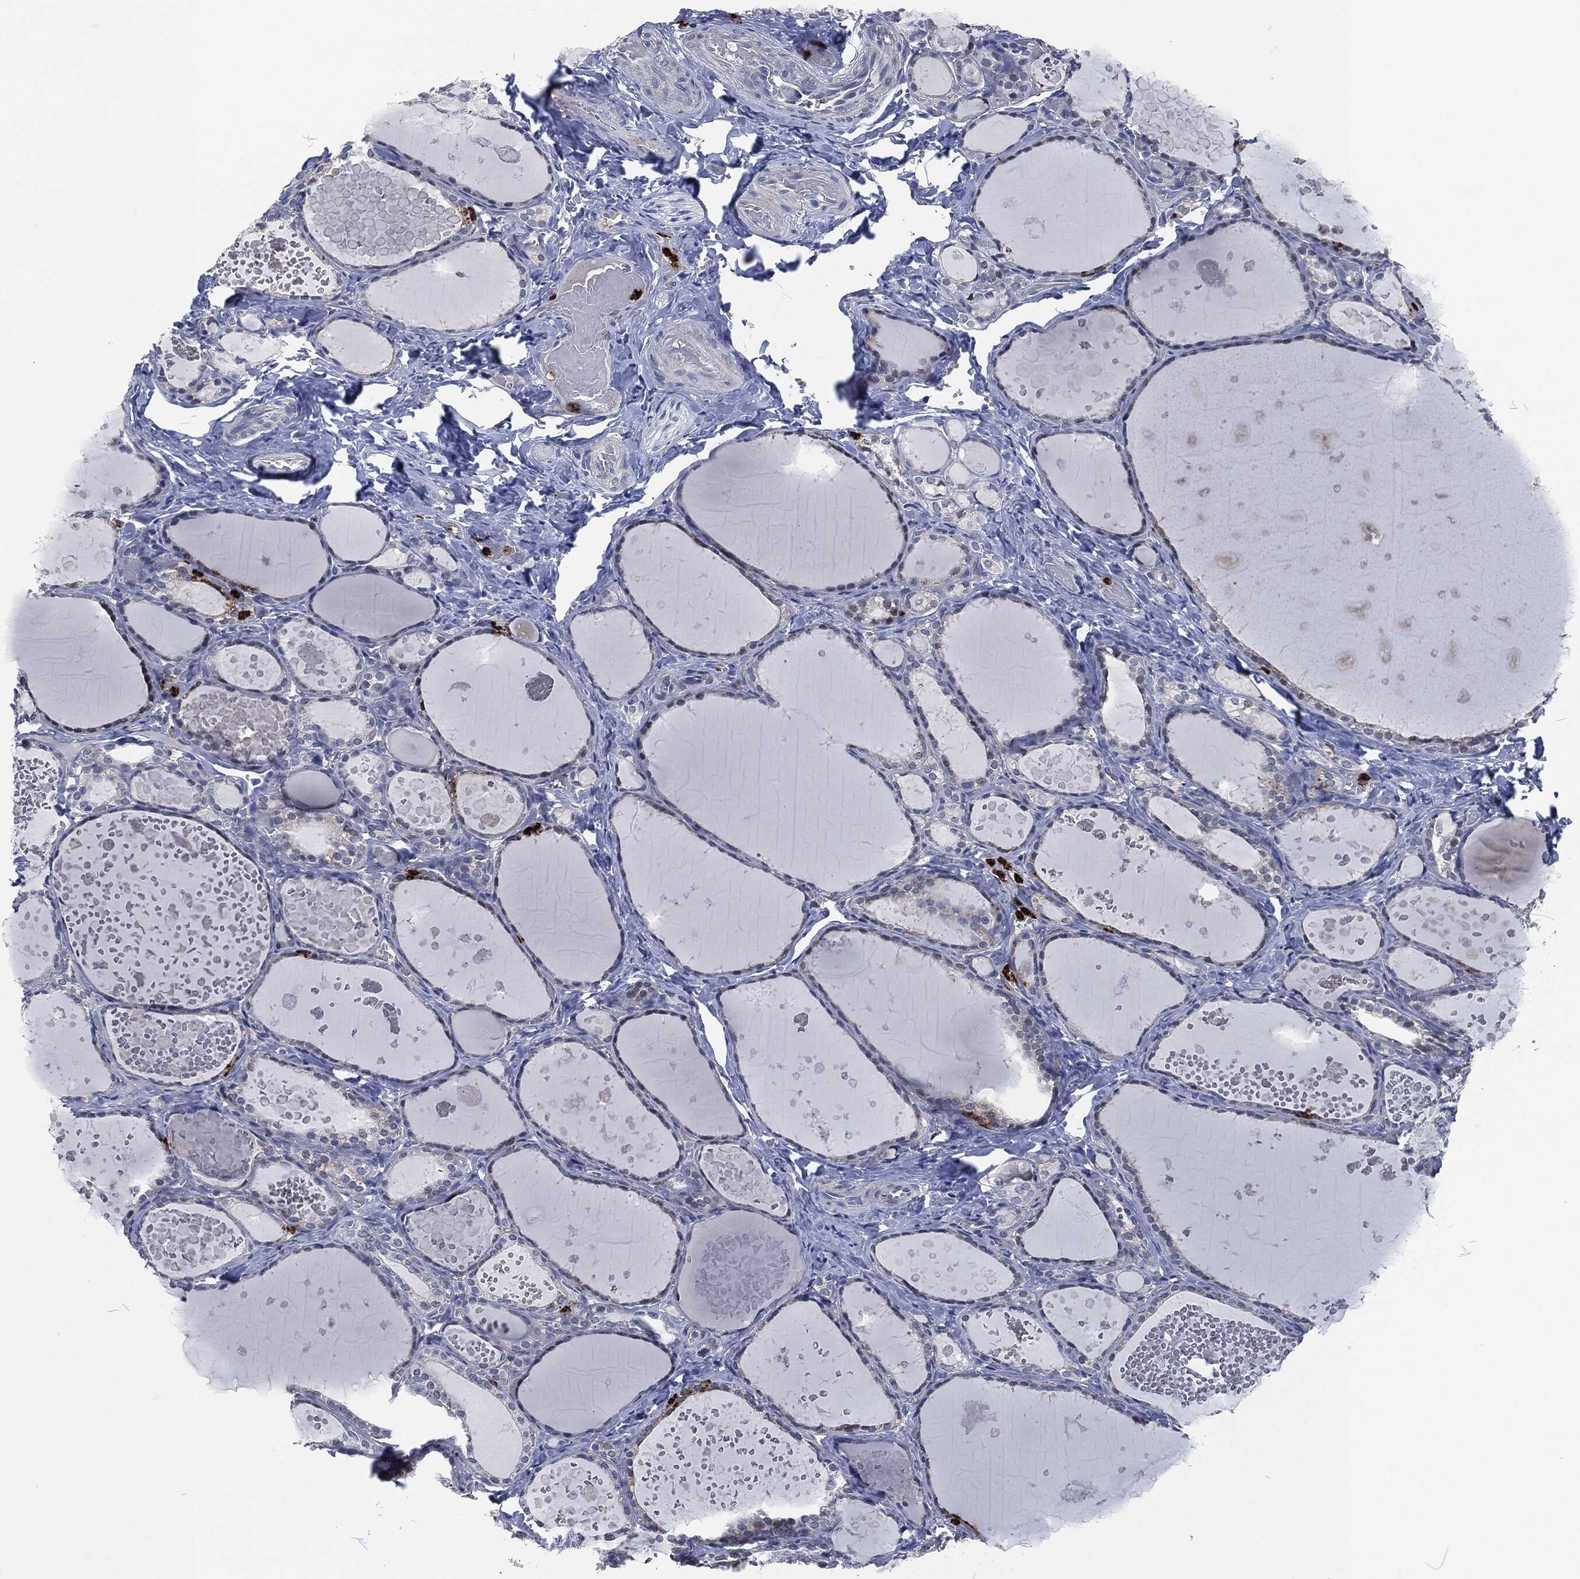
{"staining": {"intensity": "negative", "quantity": "none", "location": "none"}, "tissue": "thyroid gland", "cell_type": "Glandular cells", "image_type": "normal", "snomed": [{"axis": "morphology", "description": "Normal tissue, NOS"}, {"axis": "topography", "description": "Thyroid gland"}], "caption": "Unremarkable thyroid gland was stained to show a protein in brown. There is no significant expression in glandular cells.", "gene": "MPO", "patient": {"sex": "female", "age": 56}}